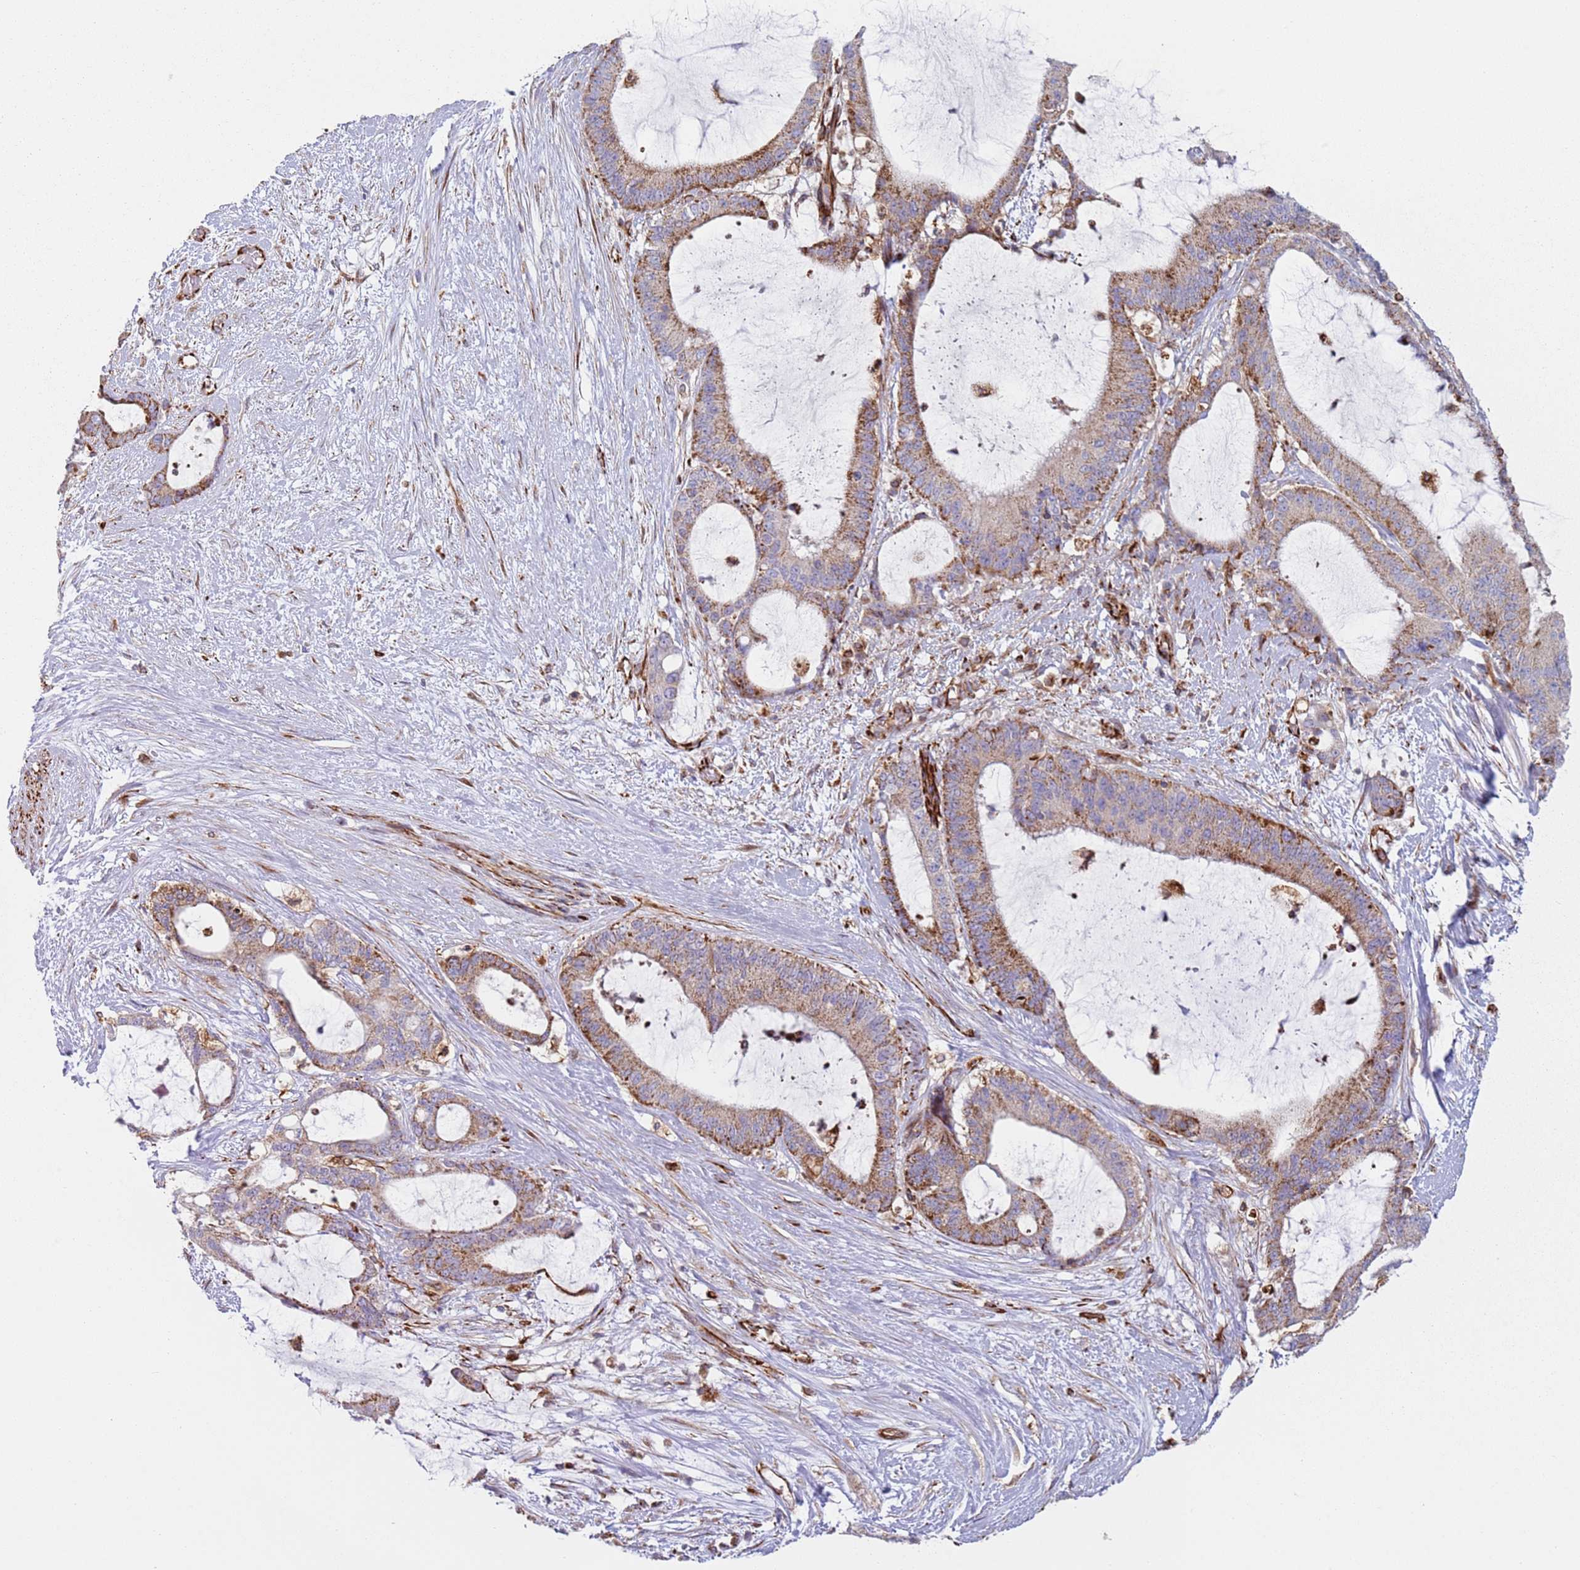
{"staining": {"intensity": "moderate", "quantity": ">75%", "location": "cytoplasmic/membranous"}, "tissue": "liver cancer", "cell_type": "Tumor cells", "image_type": "cancer", "snomed": [{"axis": "morphology", "description": "Normal tissue, NOS"}, {"axis": "morphology", "description": "Cholangiocarcinoma"}, {"axis": "topography", "description": "Liver"}, {"axis": "topography", "description": "Peripheral nerve tissue"}], "caption": "Liver cancer stained with immunohistochemistry reveals moderate cytoplasmic/membranous positivity in about >75% of tumor cells.", "gene": "SNAPIN", "patient": {"sex": "female", "age": 73}}